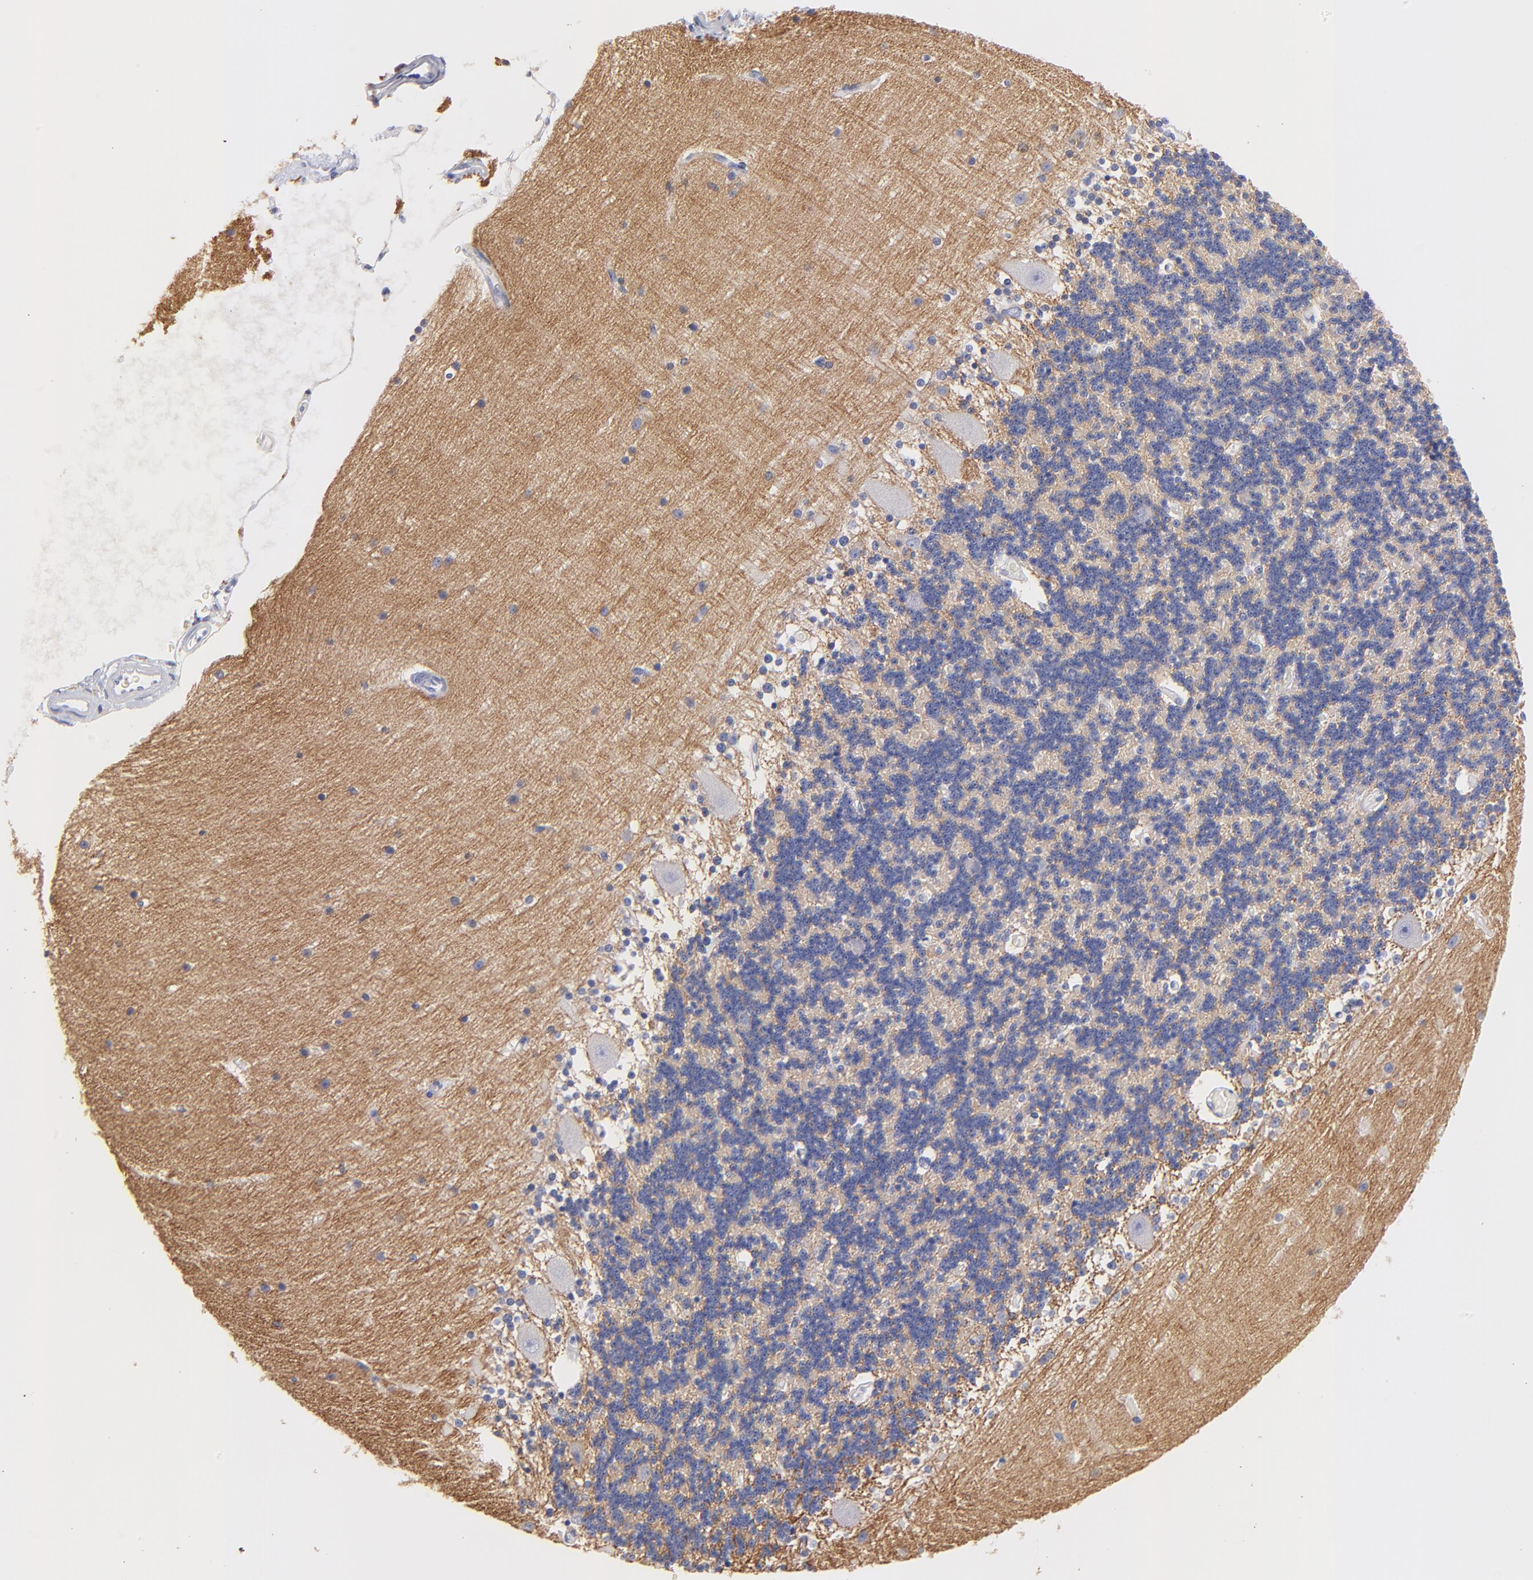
{"staining": {"intensity": "negative", "quantity": "none", "location": "none"}, "tissue": "cerebellum", "cell_type": "Cells in granular layer", "image_type": "normal", "snomed": [{"axis": "morphology", "description": "Normal tissue, NOS"}, {"axis": "topography", "description": "Cerebellum"}], "caption": "A high-resolution micrograph shows immunohistochemistry (IHC) staining of normal cerebellum, which shows no significant staining in cells in granular layer.", "gene": "HORMAD2", "patient": {"sex": "female", "age": 54}}